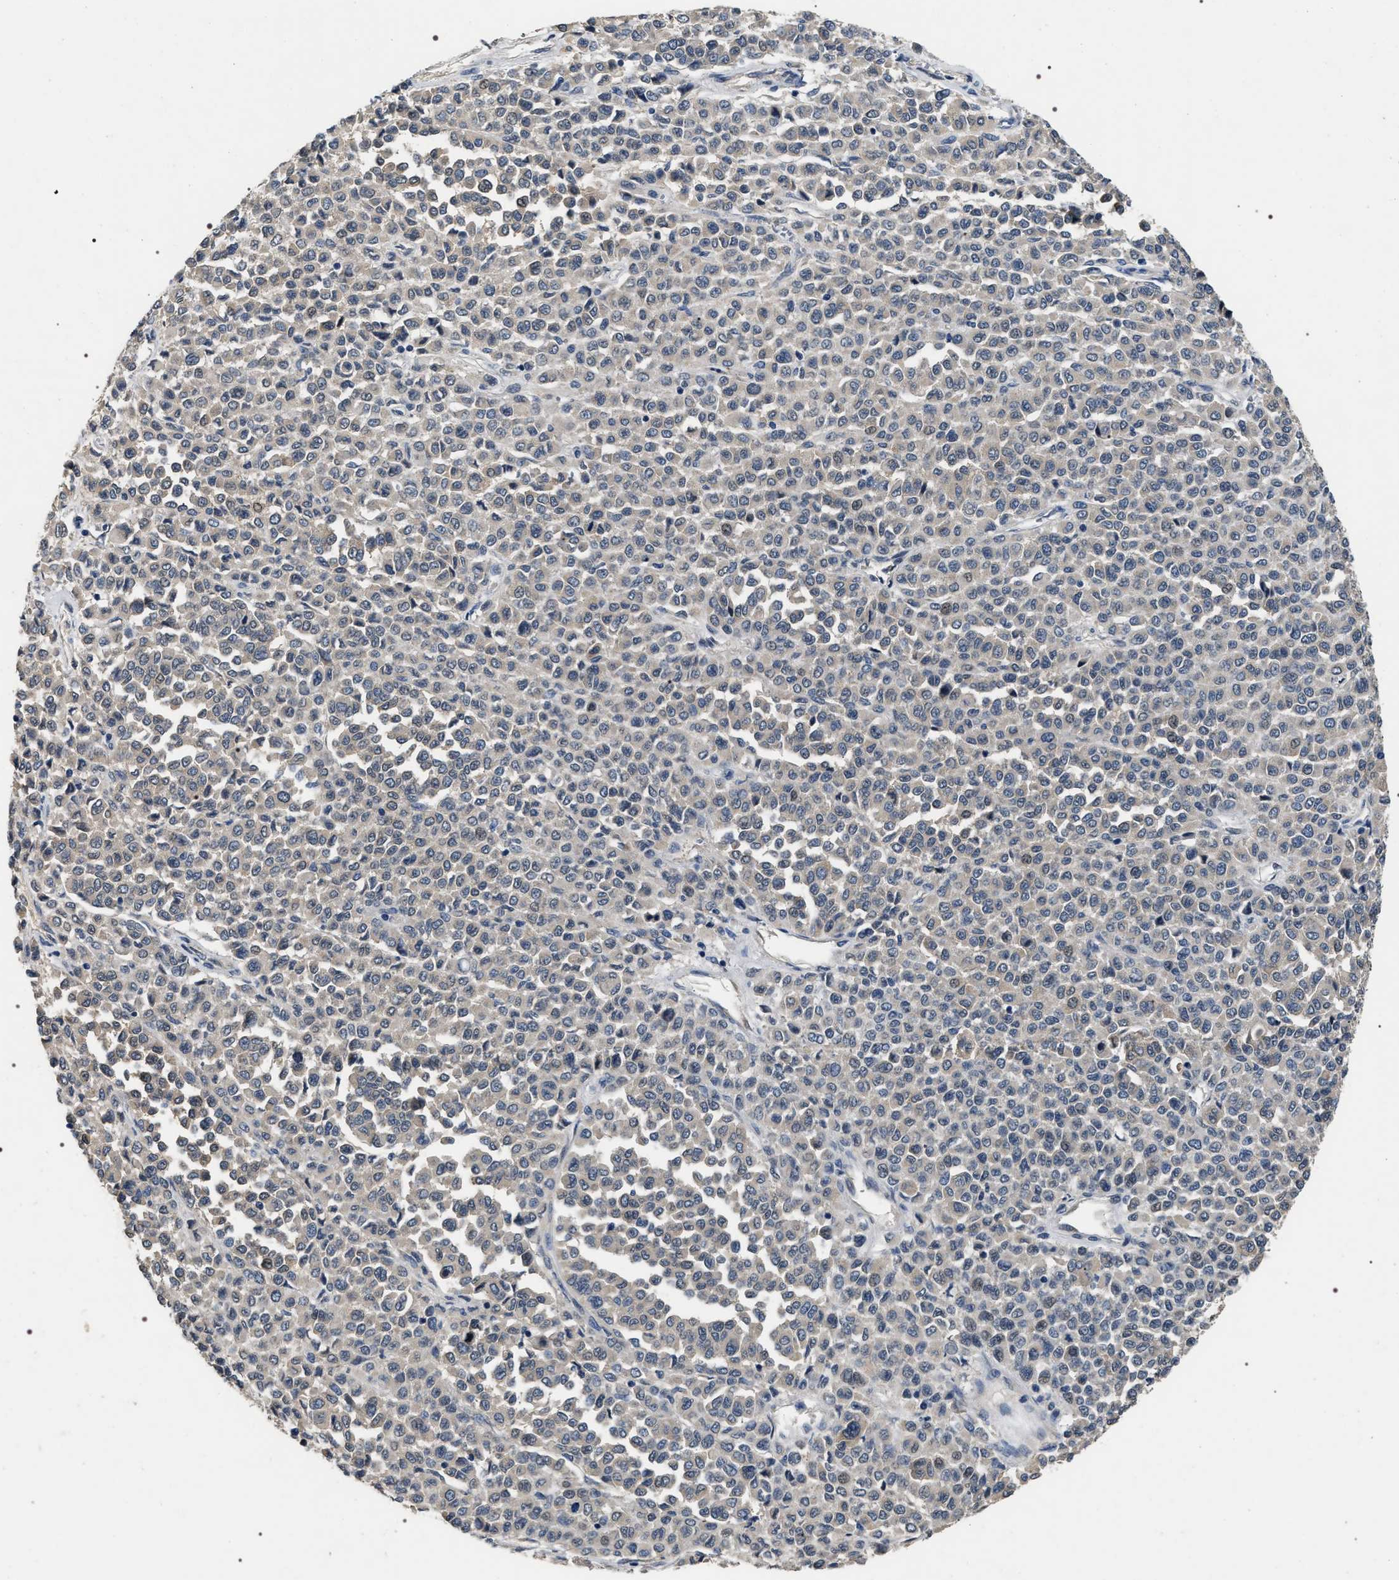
{"staining": {"intensity": "negative", "quantity": "none", "location": "none"}, "tissue": "melanoma", "cell_type": "Tumor cells", "image_type": "cancer", "snomed": [{"axis": "morphology", "description": "Malignant melanoma, Metastatic site"}, {"axis": "topography", "description": "Pancreas"}], "caption": "Immunohistochemical staining of human melanoma reveals no significant positivity in tumor cells.", "gene": "IFT81", "patient": {"sex": "female", "age": 30}}